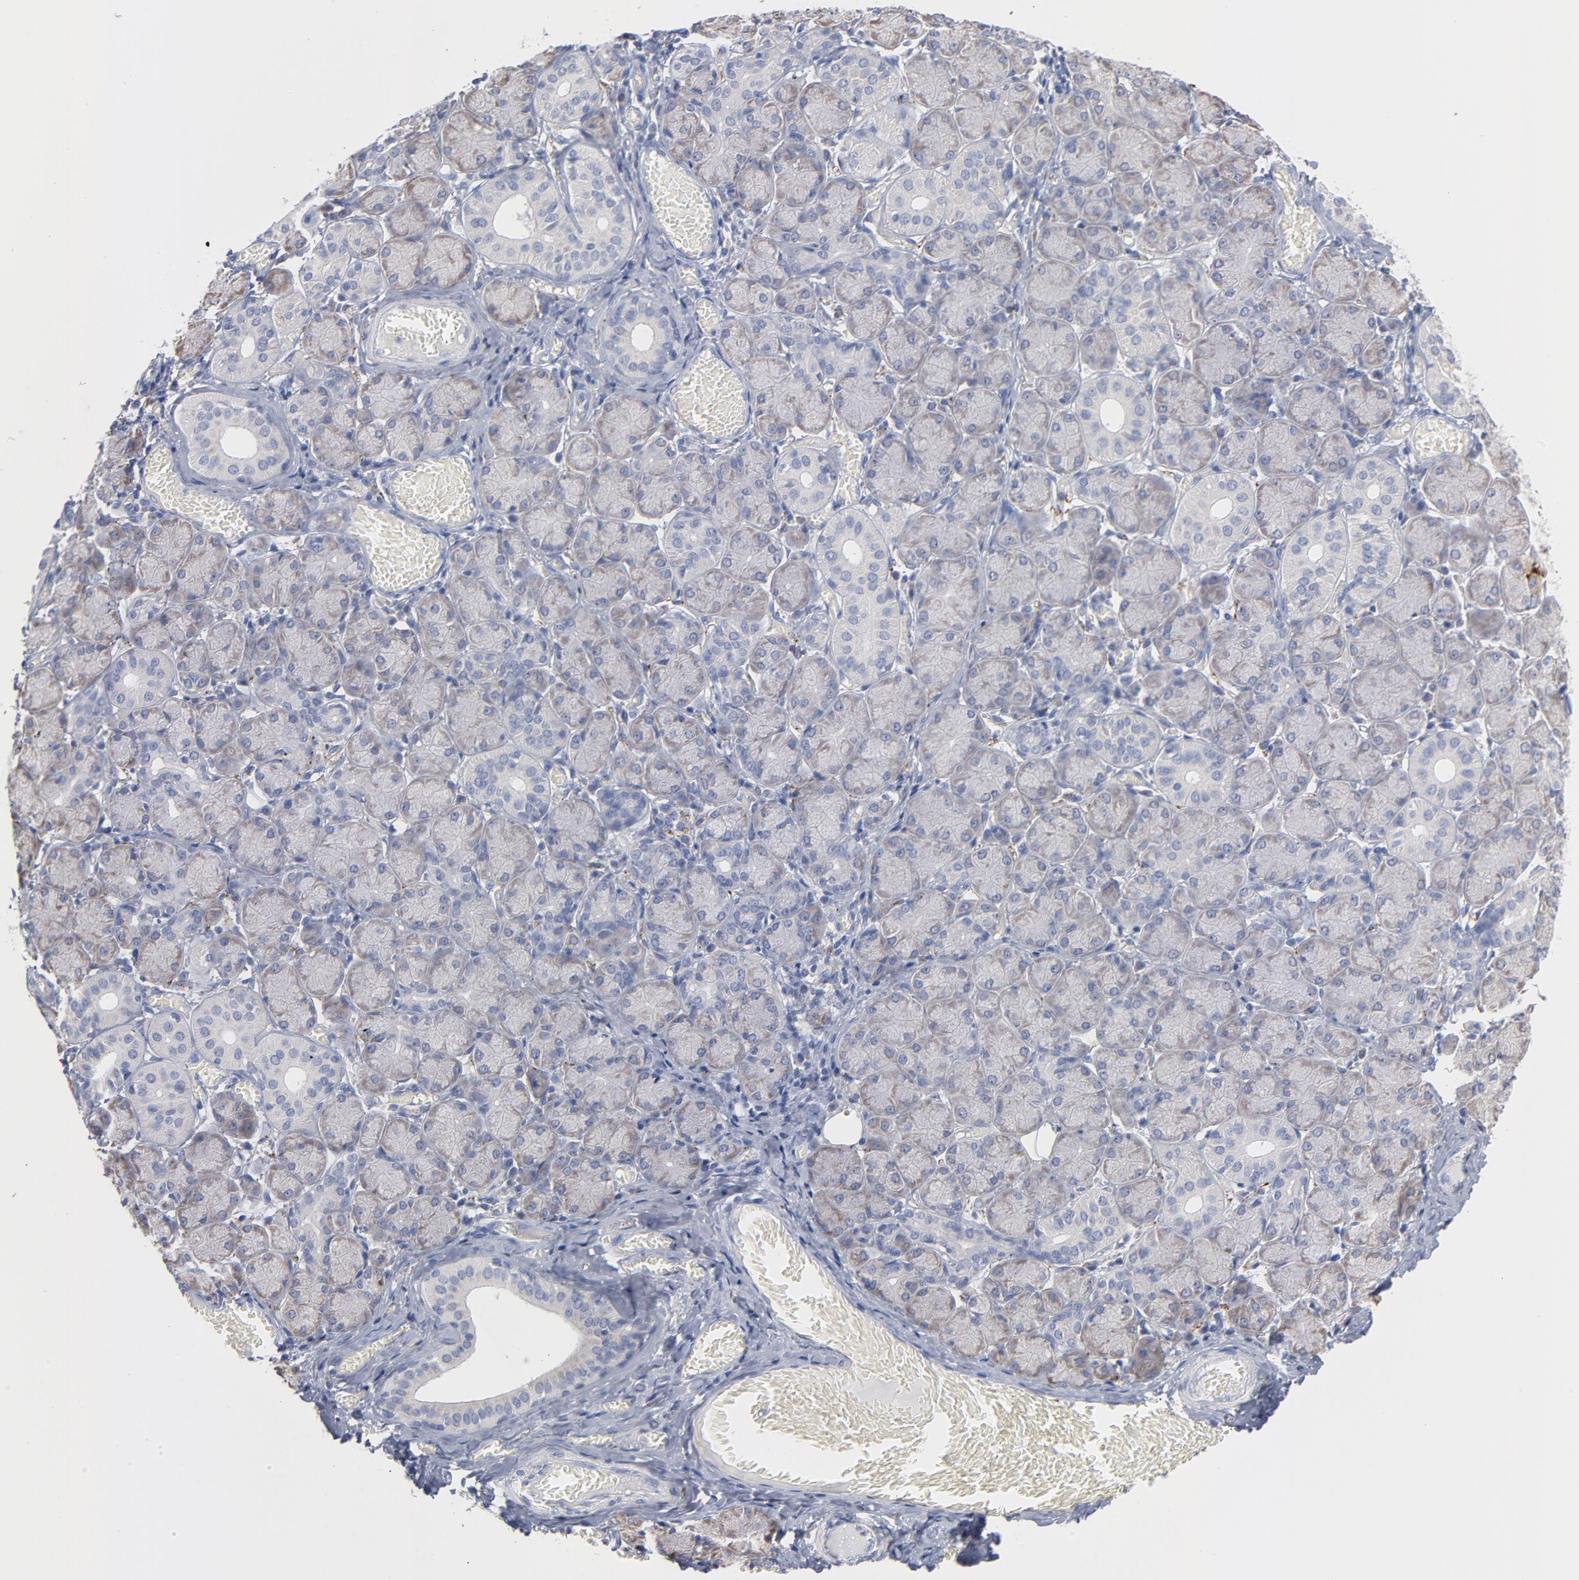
{"staining": {"intensity": "weak", "quantity": "25%-75%", "location": "cytoplasmic/membranous"}, "tissue": "salivary gland", "cell_type": "Glandular cells", "image_type": "normal", "snomed": [{"axis": "morphology", "description": "Normal tissue, NOS"}, {"axis": "topography", "description": "Salivary gland"}], "caption": "Immunohistochemistry (IHC) (DAB) staining of normal salivary gland demonstrates weak cytoplasmic/membranous protein expression in about 25%-75% of glandular cells.", "gene": "CPE", "patient": {"sex": "female", "age": 24}}